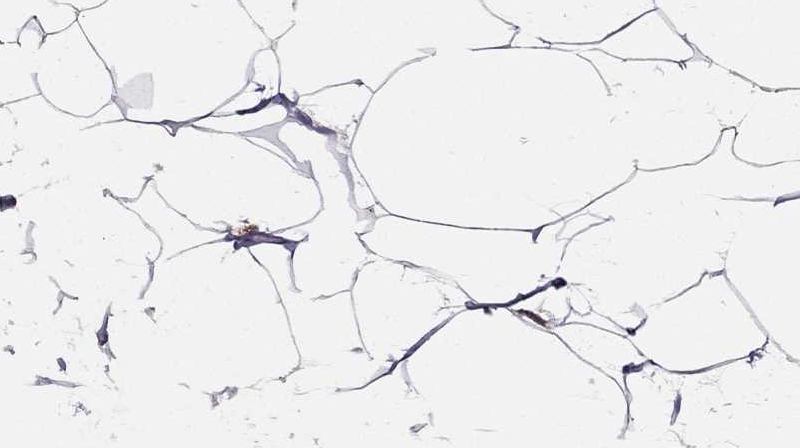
{"staining": {"intensity": "negative", "quantity": "none", "location": "none"}, "tissue": "breast", "cell_type": "Adipocytes", "image_type": "normal", "snomed": [{"axis": "morphology", "description": "Normal tissue, NOS"}, {"axis": "topography", "description": "Breast"}], "caption": "Breast stained for a protein using IHC demonstrates no positivity adipocytes.", "gene": "LMTK3", "patient": {"sex": "female", "age": 32}}